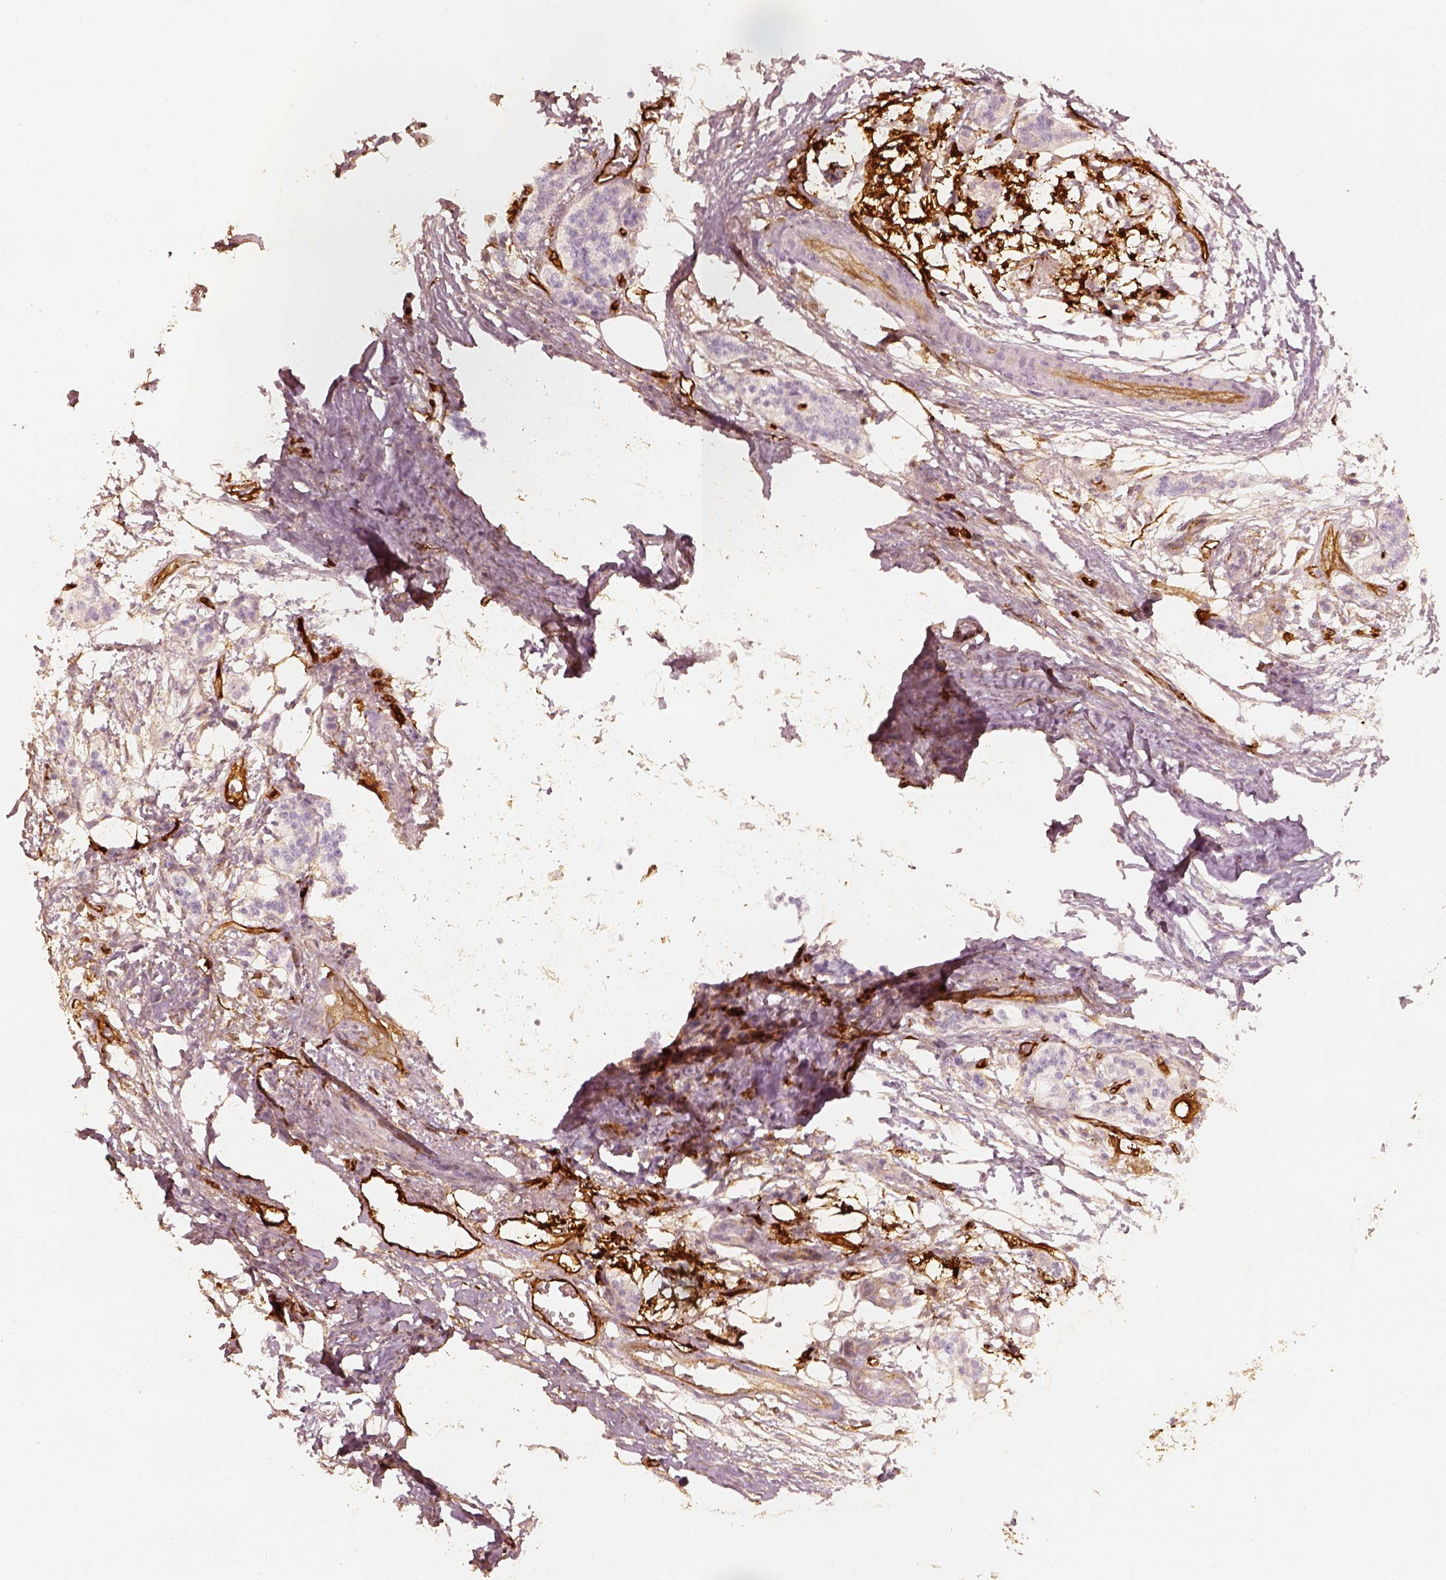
{"staining": {"intensity": "negative", "quantity": "none", "location": "none"}, "tissue": "pancreatic cancer", "cell_type": "Tumor cells", "image_type": "cancer", "snomed": [{"axis": "morphology", "description": "Adenocarcinoma, NOS"}, {"axis": "topography", "description": "Pancreas"}], "caption": "Pancreatic adenocarcinoma stained for a protein using immunohistochemistry exhibits no positivity tumor cells.", "gene": "FSCN1", "patient": {"sex": "female", "age": 72}}